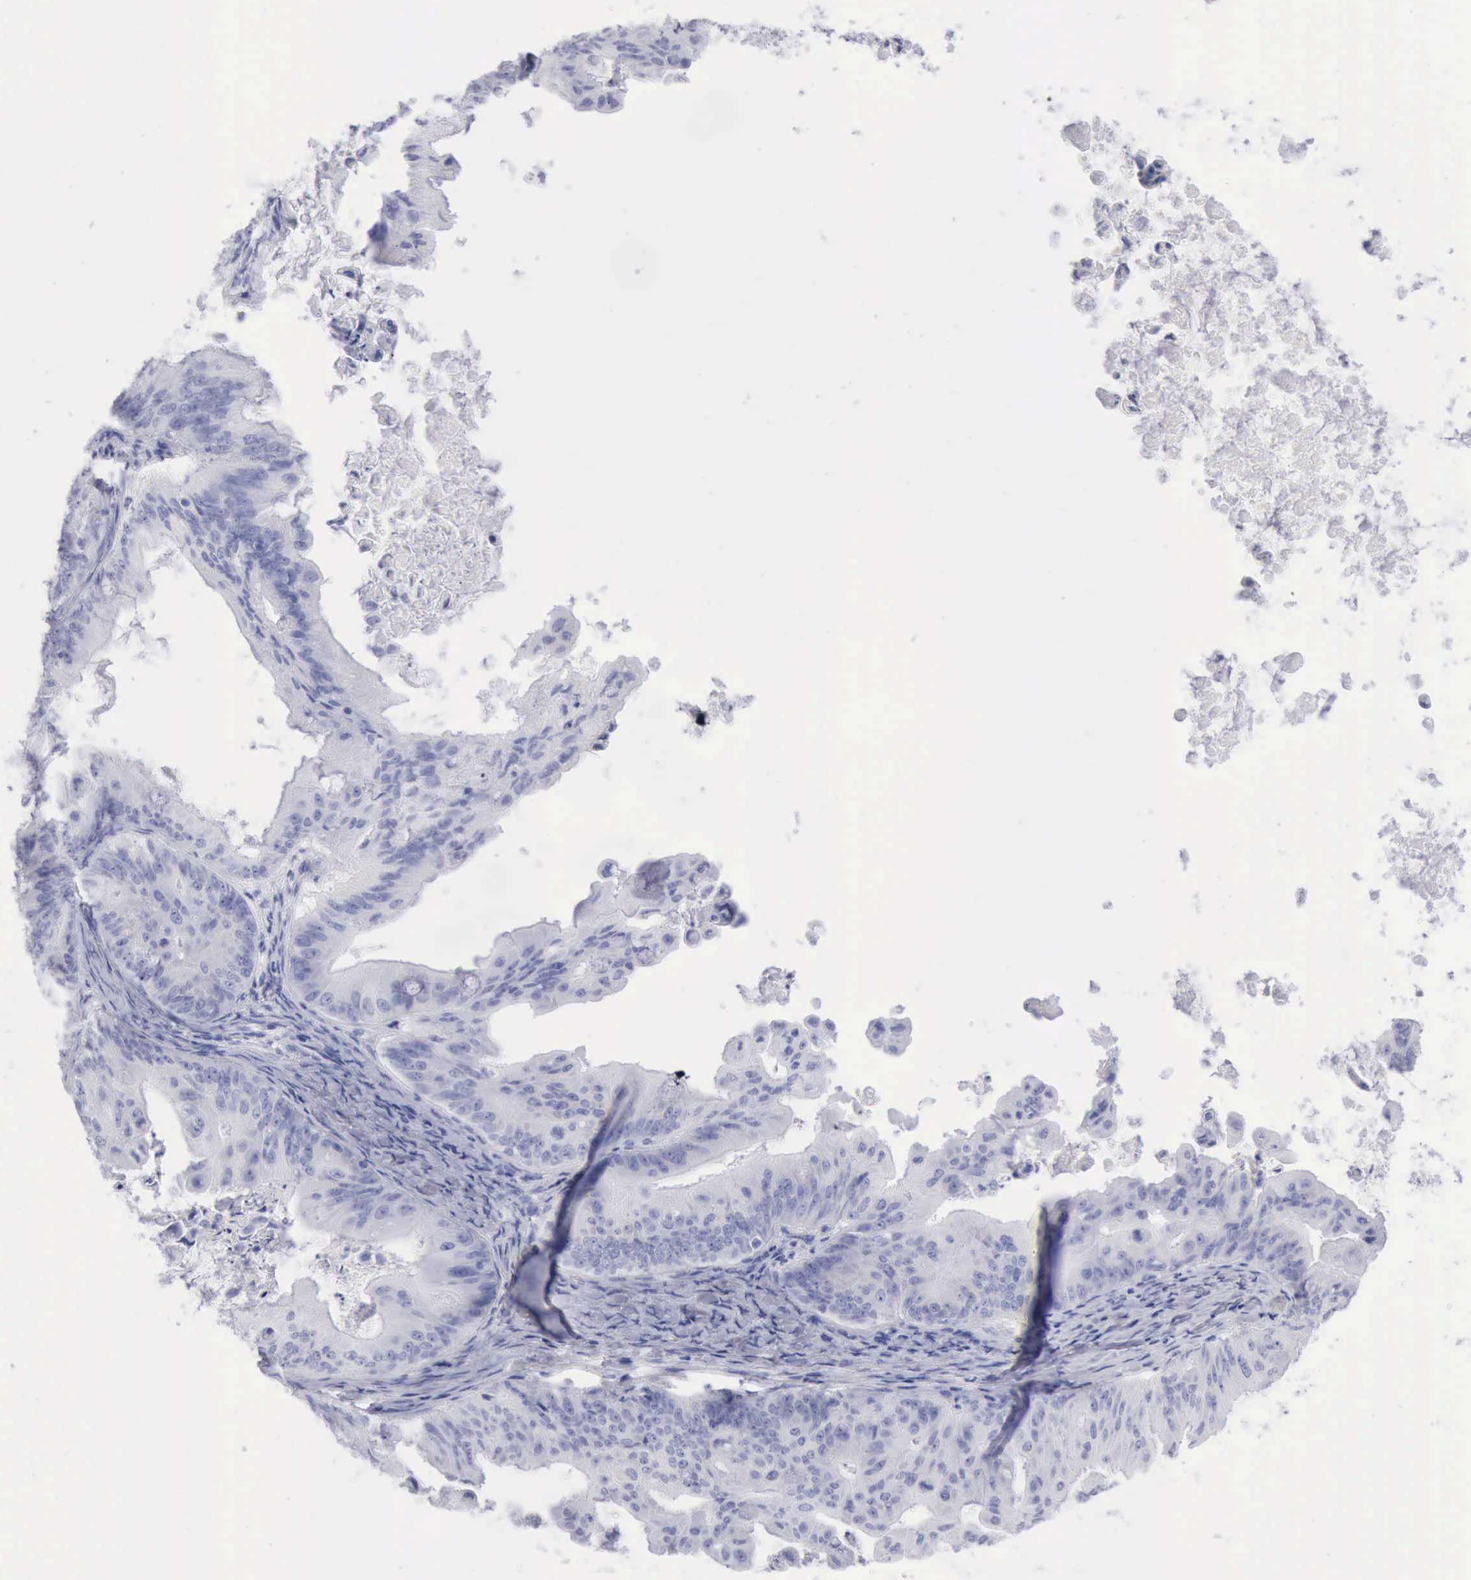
{"staining": {"intensity": "negative", "quantity": "none", "location": "none"}, "tissue": "ovarian cancer", "cell_type": "Tumor cells", "image_type": "cancer", "snomed": [{"axis": "morphology", "description": "Cystadenocarcinoma, mucinous, NOS"}, {"axis": "topography", "description": "Ovary"}], "caption": "The immunohistochemistry histopathology image has no significant positivity in tumor cells of ovarian cancer tissue.", "gene": "ANGEL1", "patient": {"sex": "female", "age": 37}}